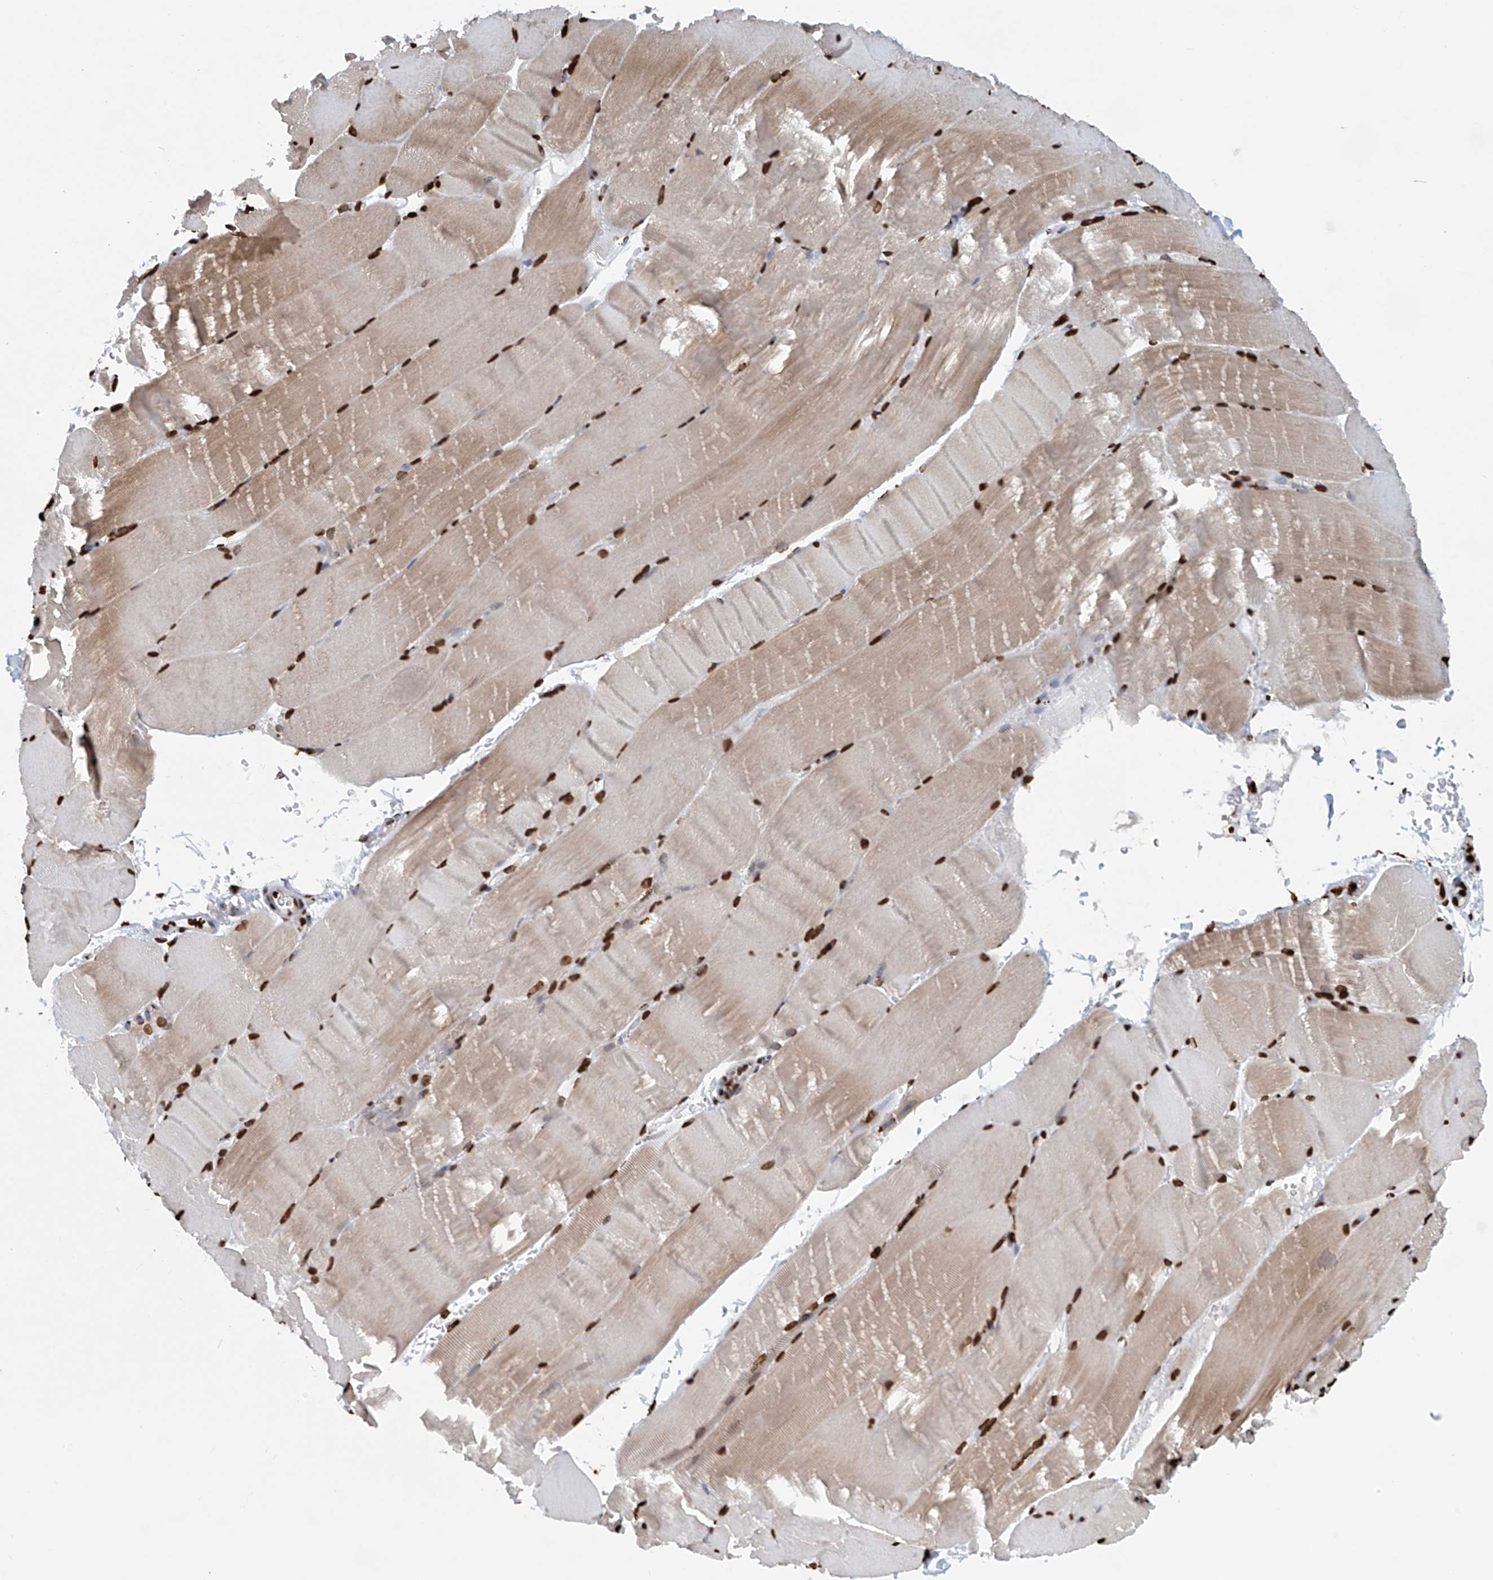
{"staining": {"intensity": "strong", "quantity": ">75%", "location": "cytoplasmic/membranous,nuclear"}, "tissue": "skeletal muscle", "cell_type": "Myocytes", "image_type": "normal", "snomed": [{"axis": "morphology", "description": "Normal tissue, NOS"}, {"axis": "topography", "description": "Skeletal muscle"}, {"axis": "topography", "description": "Parathyroid gland"}], "caption": "Protein analysis of benign skeletal muscle reveals strong cytoplasmic/membranous,nuclear staining in approximately >75% of myocytes. The staining is performed using DAB brown chromogen to label protein expression. The nuclei are counter-stained blue using hematoxylin.", "gene": "DPPA2", "patient": {"sex": "female", "age": 37}}